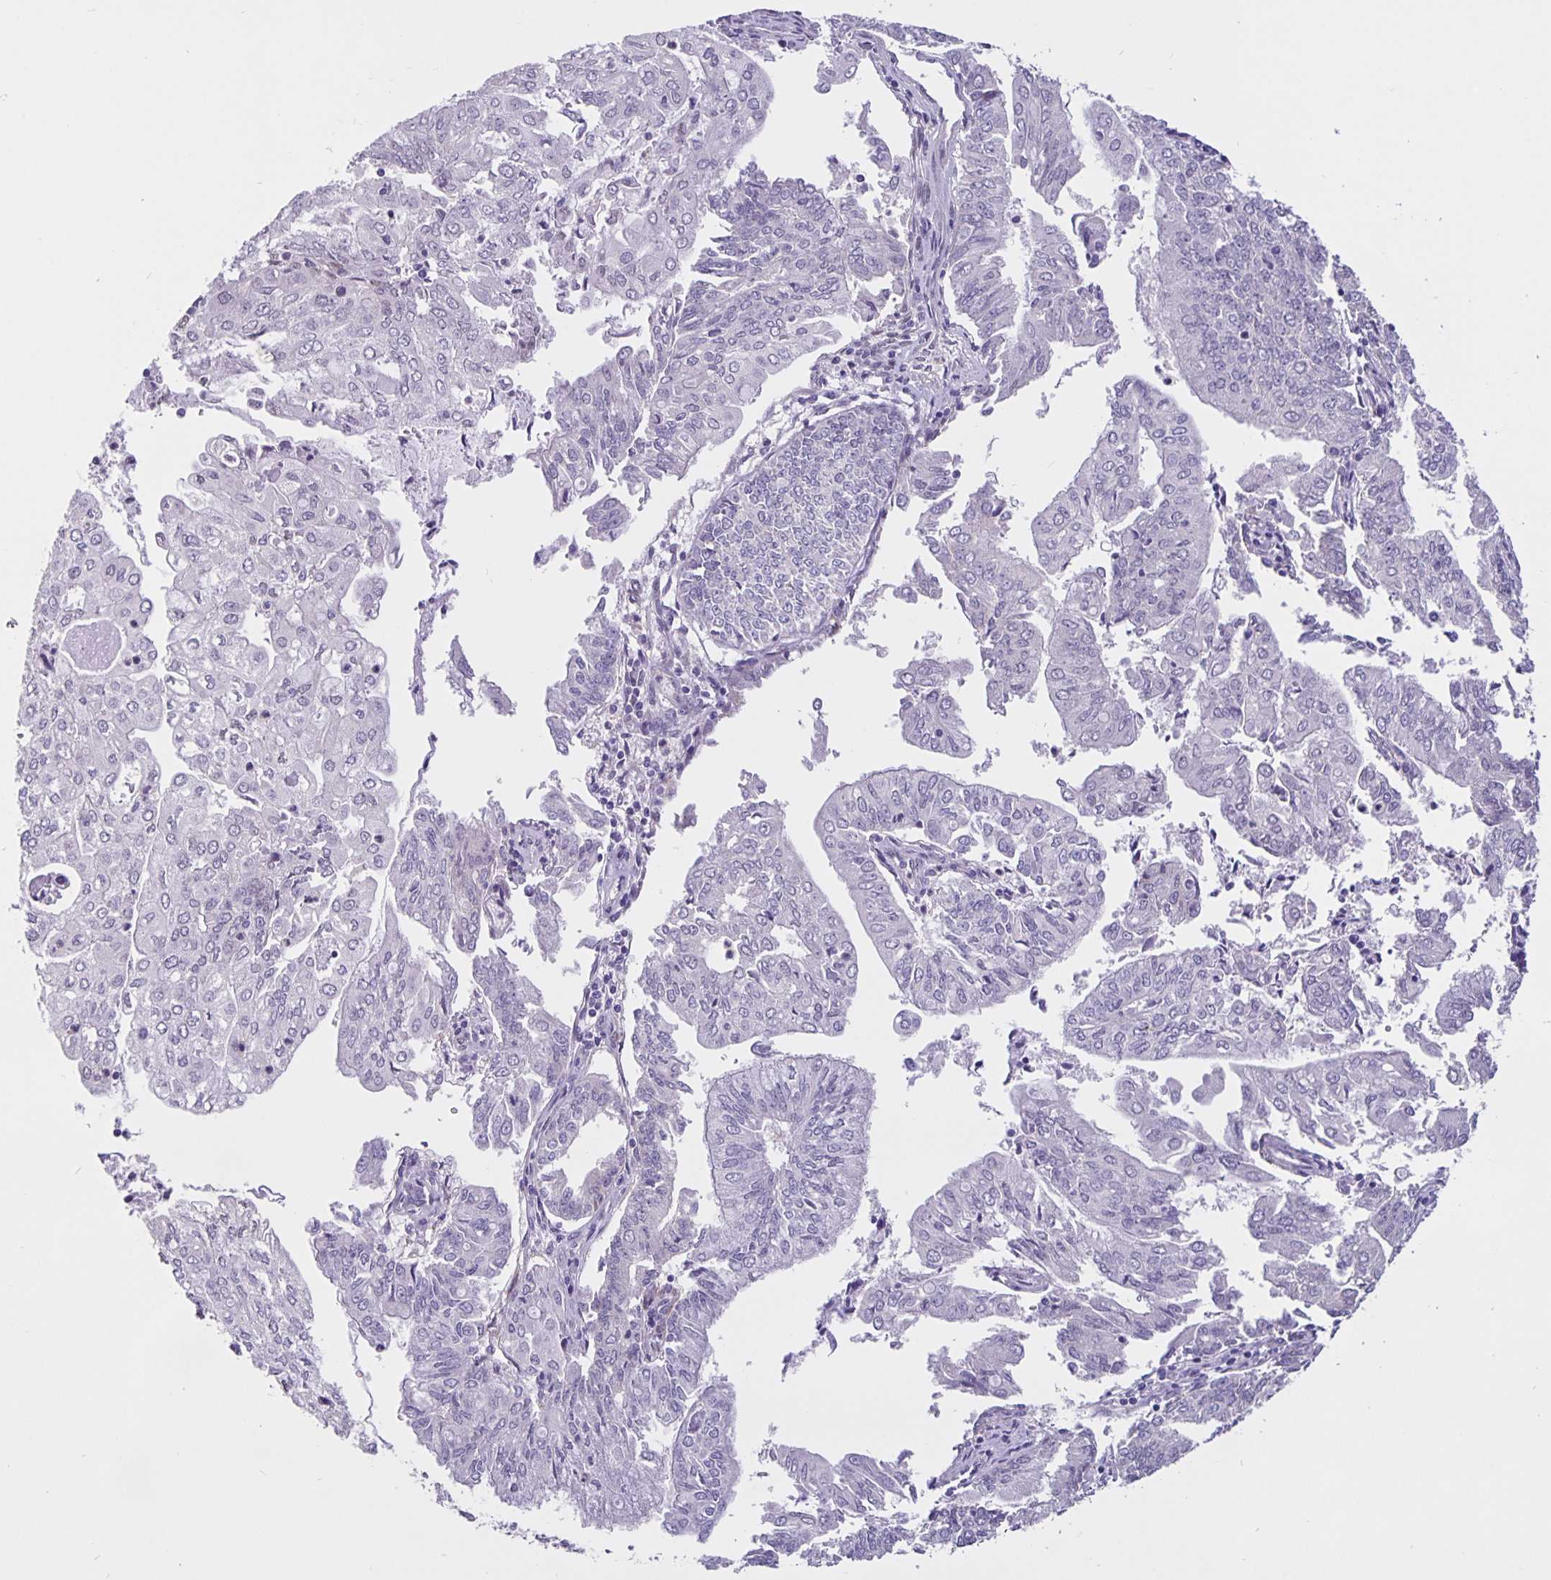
{"staining": {"intensity": "negative", "quantity": "none", "location": "none"}, "tissue": "endometrial cancer", "cell_type": "Tumor cells", "image_type": "cancer", "snomed": [{"axis": "morphology", "description": "Adenocarcinoma, NOS"}, {"axis": "topography", "description": "Endometrium"}], "caption": "There is no significant positivity in tumor cells of endometrial cancer (adenocarcinoma).", "gene": "FOSL2", "patient": {"sex": "female", "age": 61}}